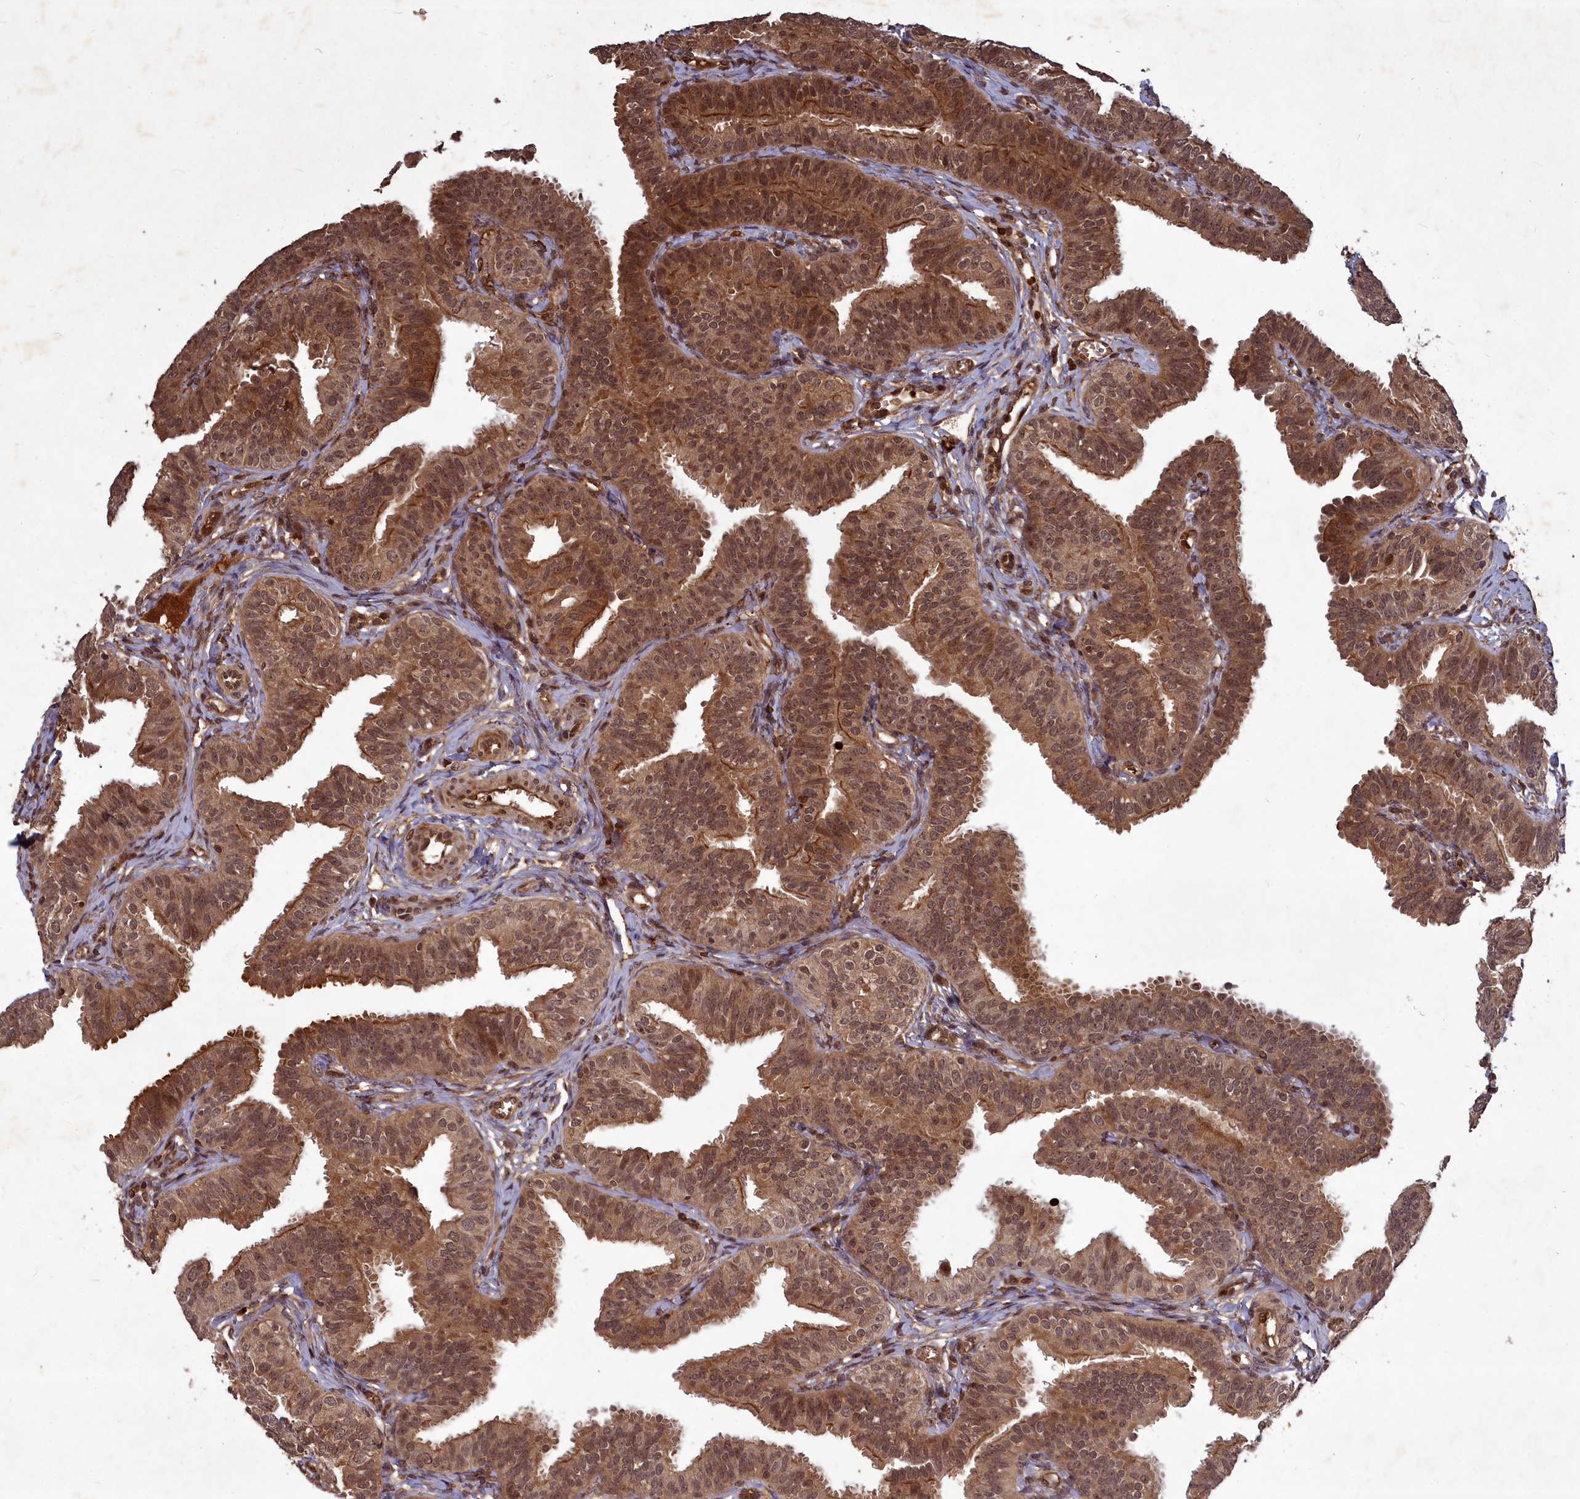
{"staining": {"intensity": "strong", "quantity": ">75%", "location": "cytoplasmic/membranous,nuclear"}, "tissue": "fallopian tube", "cell_type": "Glandular cells", "image_type": "normal", "snomed": [{"axis": "morphology", "description": "Normal tissue, NOS"}, {"axis": "topography", "description": "Fallopian tube"}], "caption": "Strong cytoplasmic/membranous,nuclear positivity is present in about >75% of glandular cells in normal fallopian tube.", "gene": "SRMS", "patient": {"sex": "female", "age": 35}}